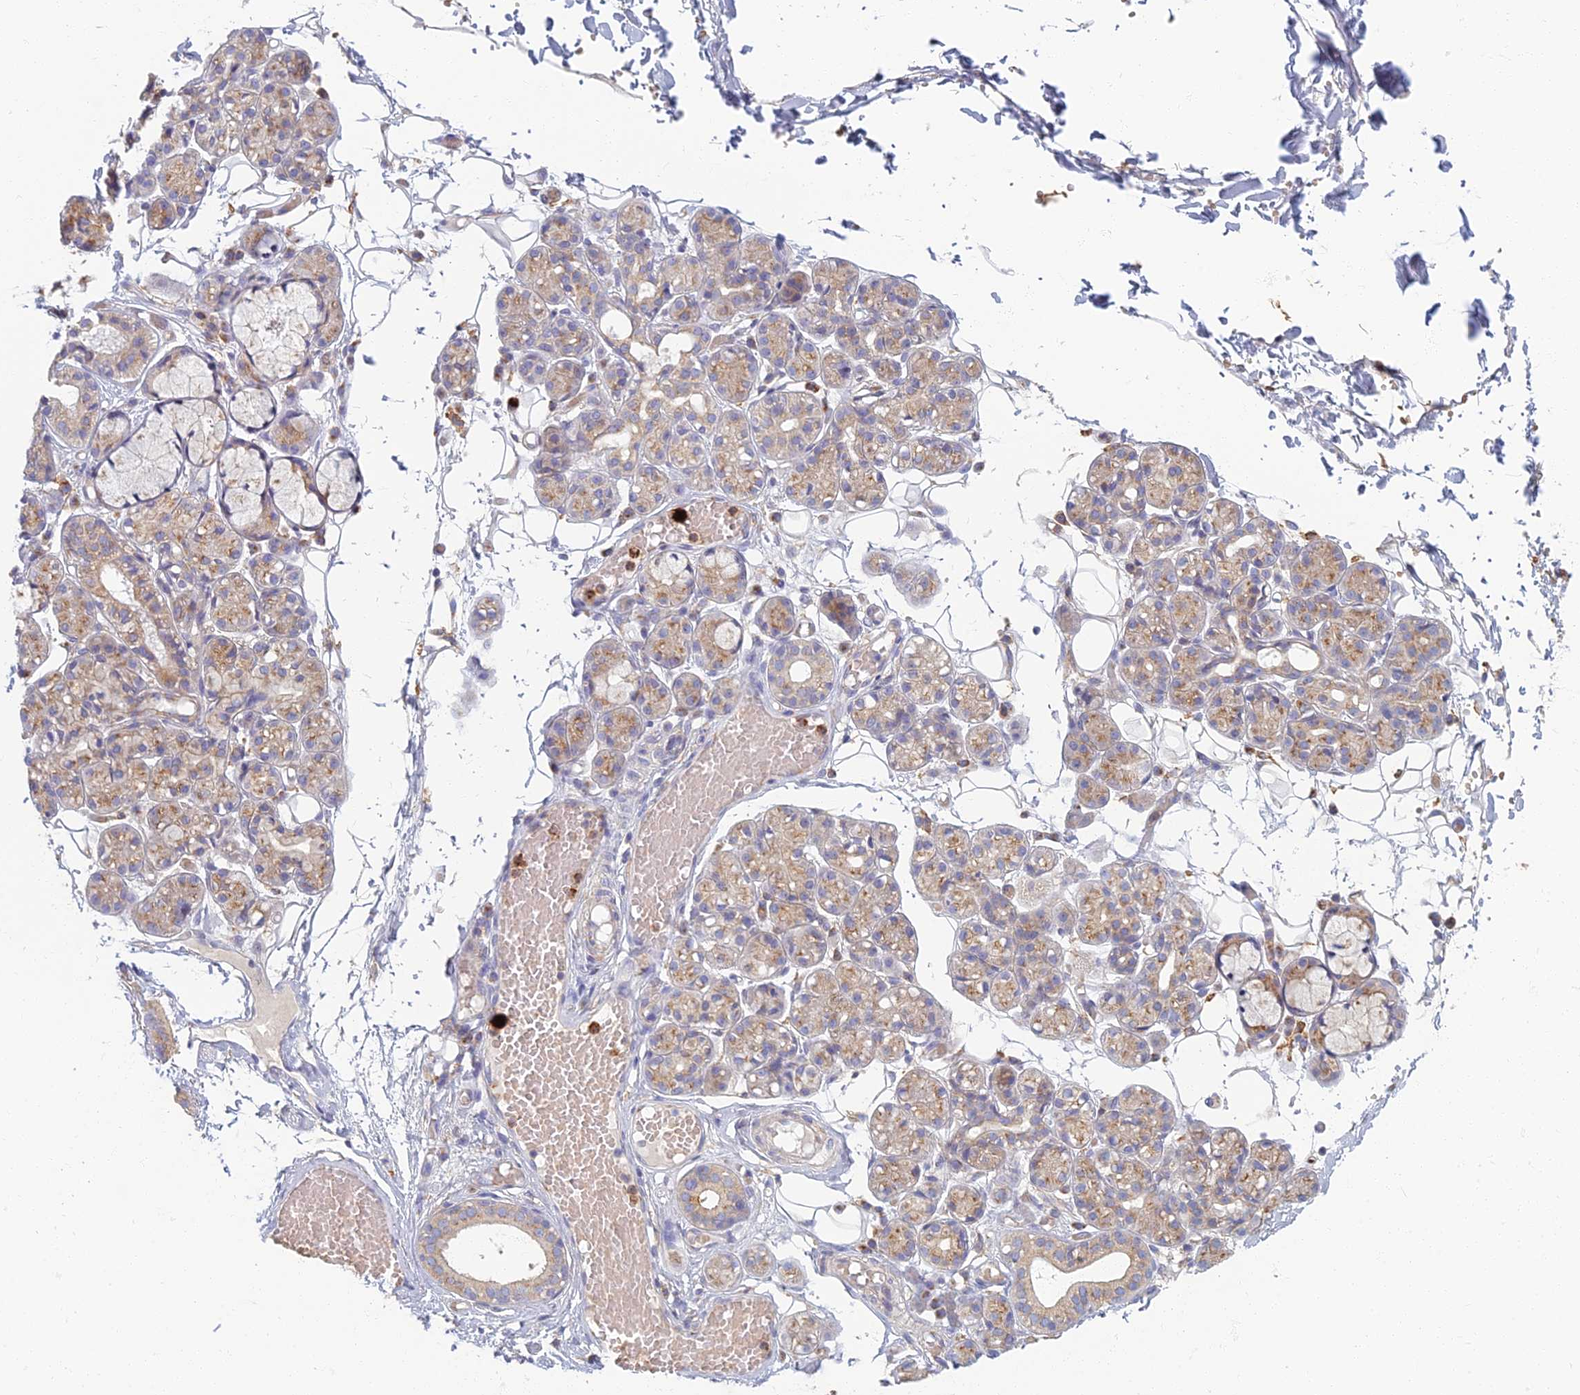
{"staining": {"intensity": "moderate", "quantity": "<25%", "location": "cytoplasmic/membranous"}, "tissue": "salivary gland", "cell_type": "Glandular cells", "image_type": "normal", "snomed": [{"axis": "morphology", "description": "Normal tissue, NOS"}, {"axis": "topography", "description": "Salivary gland"}], "caption": "DAB immunohistochemical staining of unremarkable human salivary gland displays moderate cytoplasmic/membranous protein staining in approximately <25% of glandular cells.", "gene": "PROX2", "patient": {"sex": "male", "age": 63}}